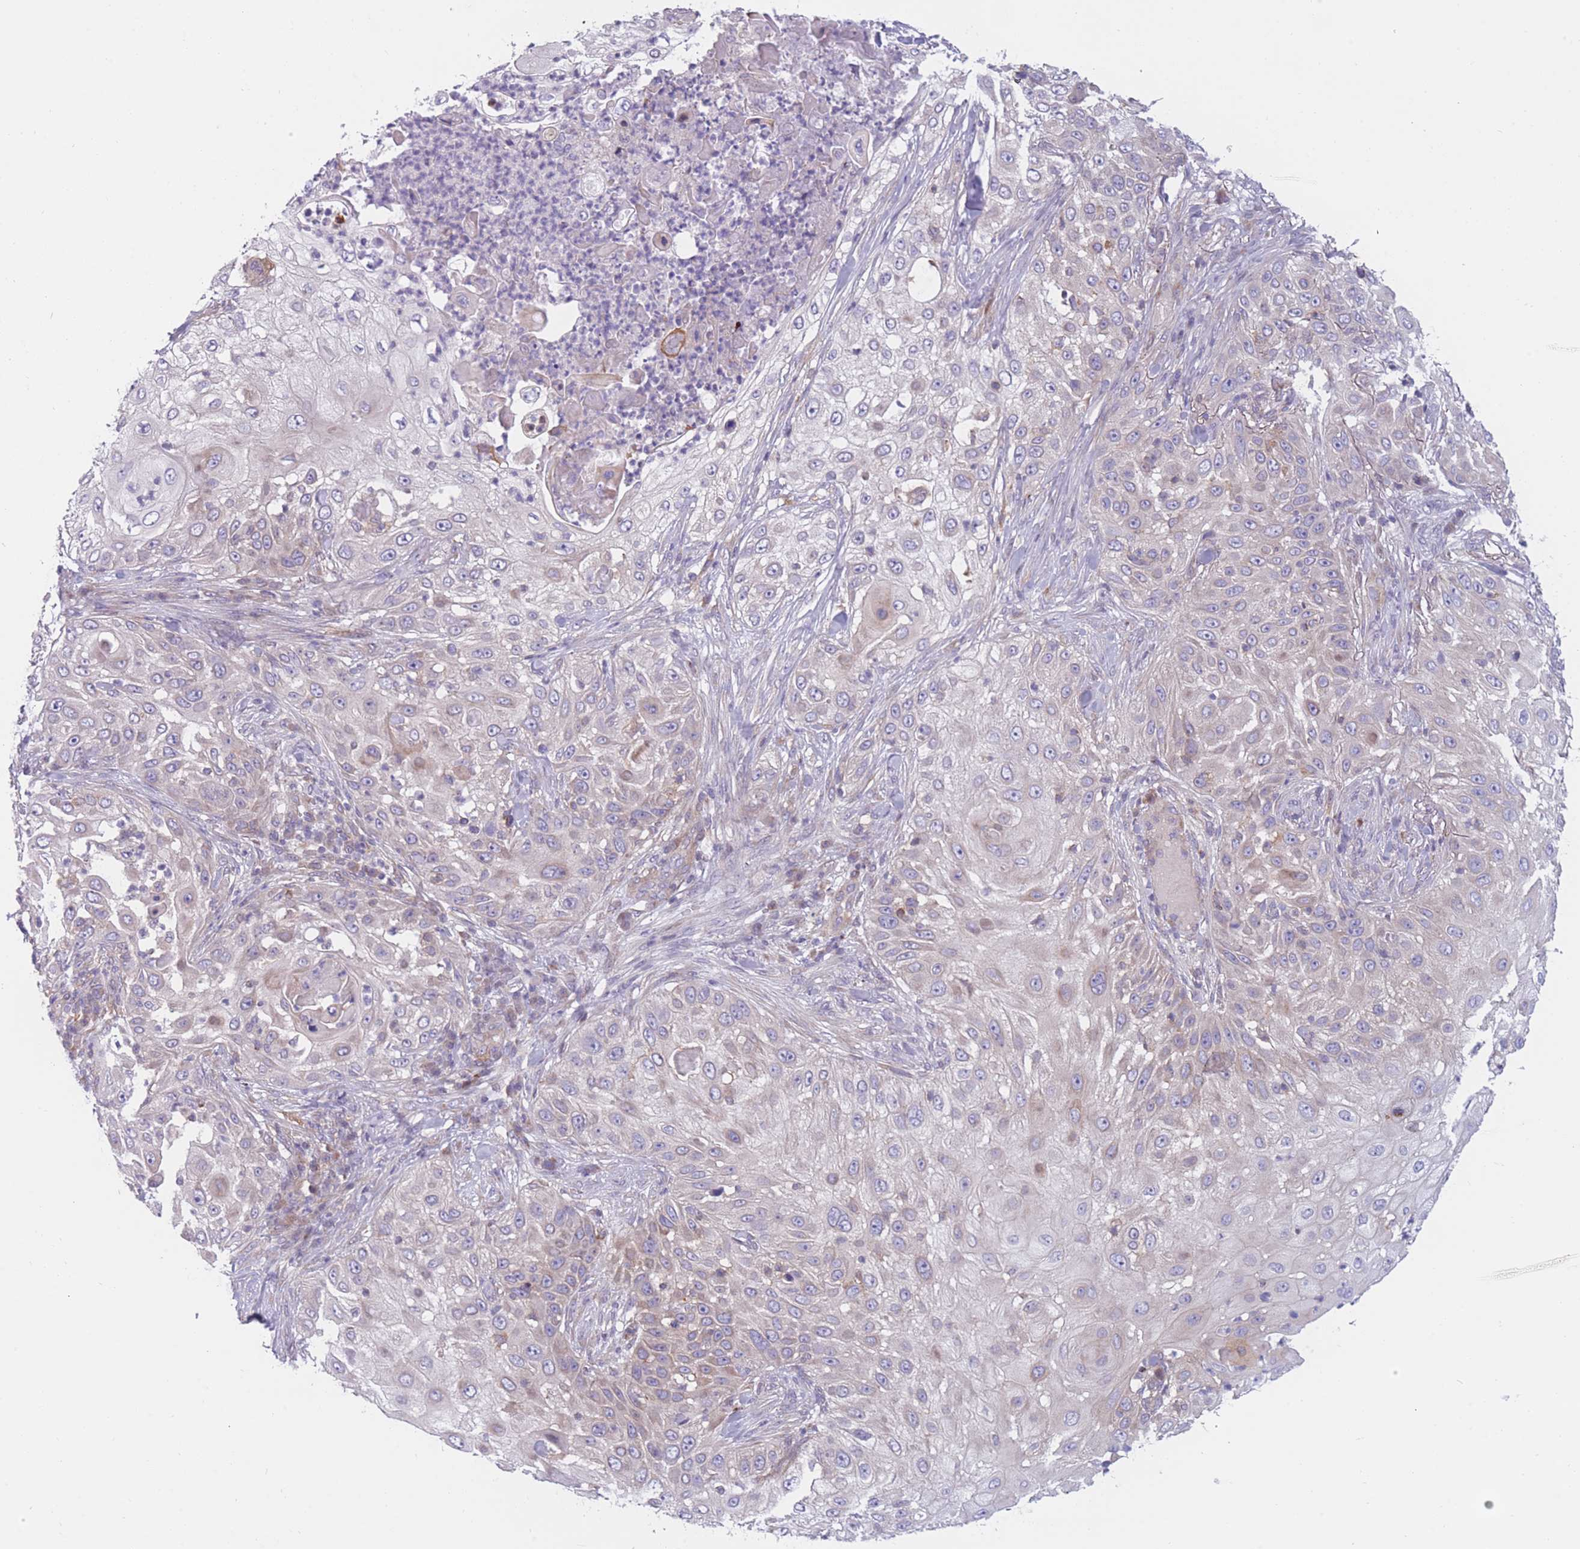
{"staining": {"intensity": "negative", "quantity": "none", "location": "none"}, "tissue": "skin cancer", "cell_type": "Tumor cells", "image_type": "cancer", "snomed": [{"axis": "morphology", "description": "Squamous cell carcinoma, NOS"}, {"axis": "topography", "description": "Skin"}], "caption": "Skin squamous cell carcinoma was stained to show a protein in brown. There is no significant staining in tumor cells.", "gene": "PDE4A", "patient": {"sex": "female", "age": 44}}